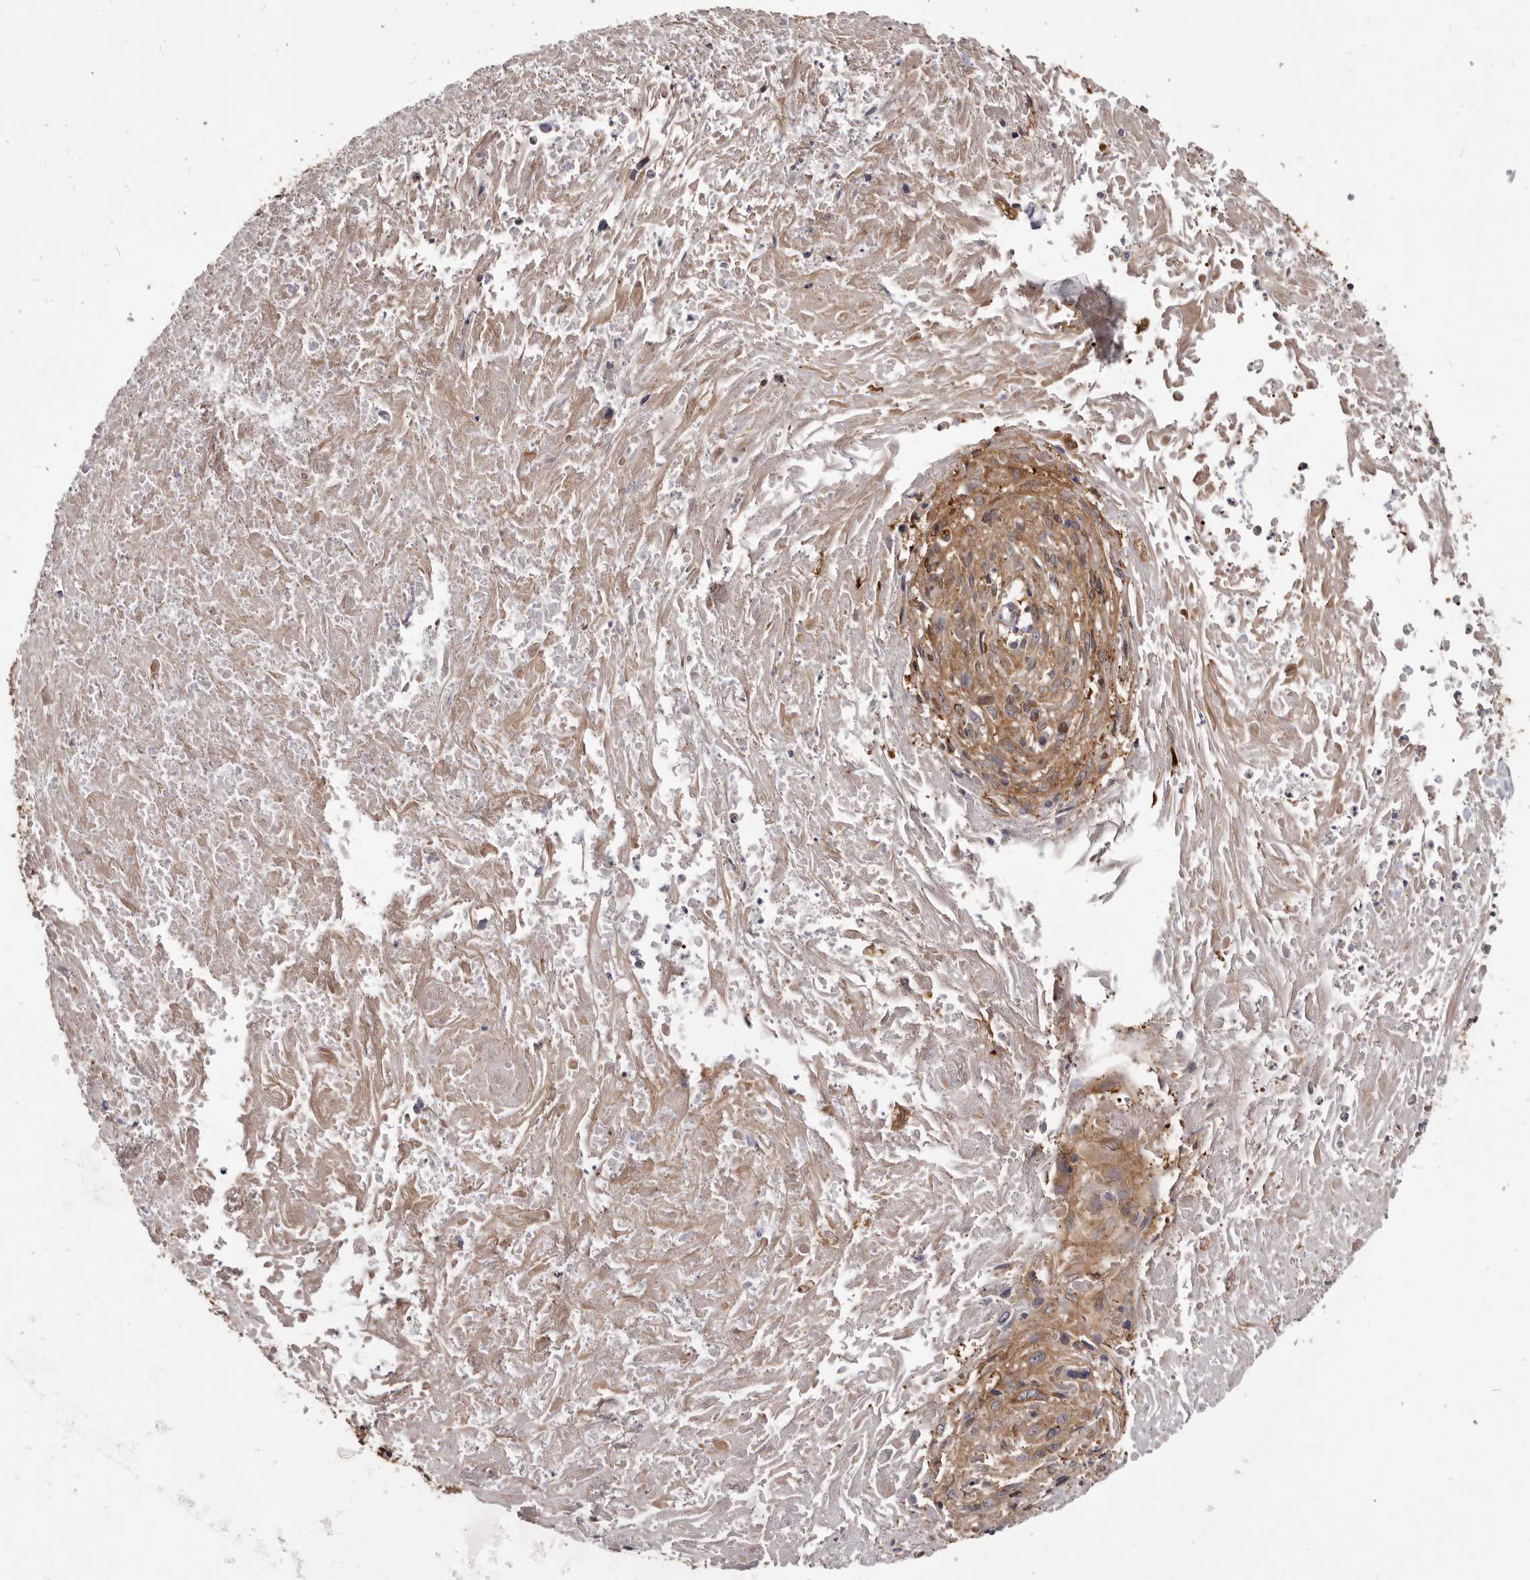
{"staining": {"intensity": "moderate", "quantity": ">75%", "location": "cytoplasmic/membranous"}, "tissue": "cervical cancer", "cell_type": "Tumor cells", "image_type": "cancer", "snomed": [{"axis": "morphology", "description": "Squamous cell carcinoma, NOS"}, {"axis": "topography", "description": "Cervix"}], "caption": "The histopathology image reveals immunohistochemical staining of cervical squamous cell carcinoma. There is moderate cytoplasmic/membranous staining is present in approximately >75% of tumor cells. (IHC, brightfield microscopy, high magnification).", "gene": "TPD52", "patient": {"sex": "female", "age": 51}}